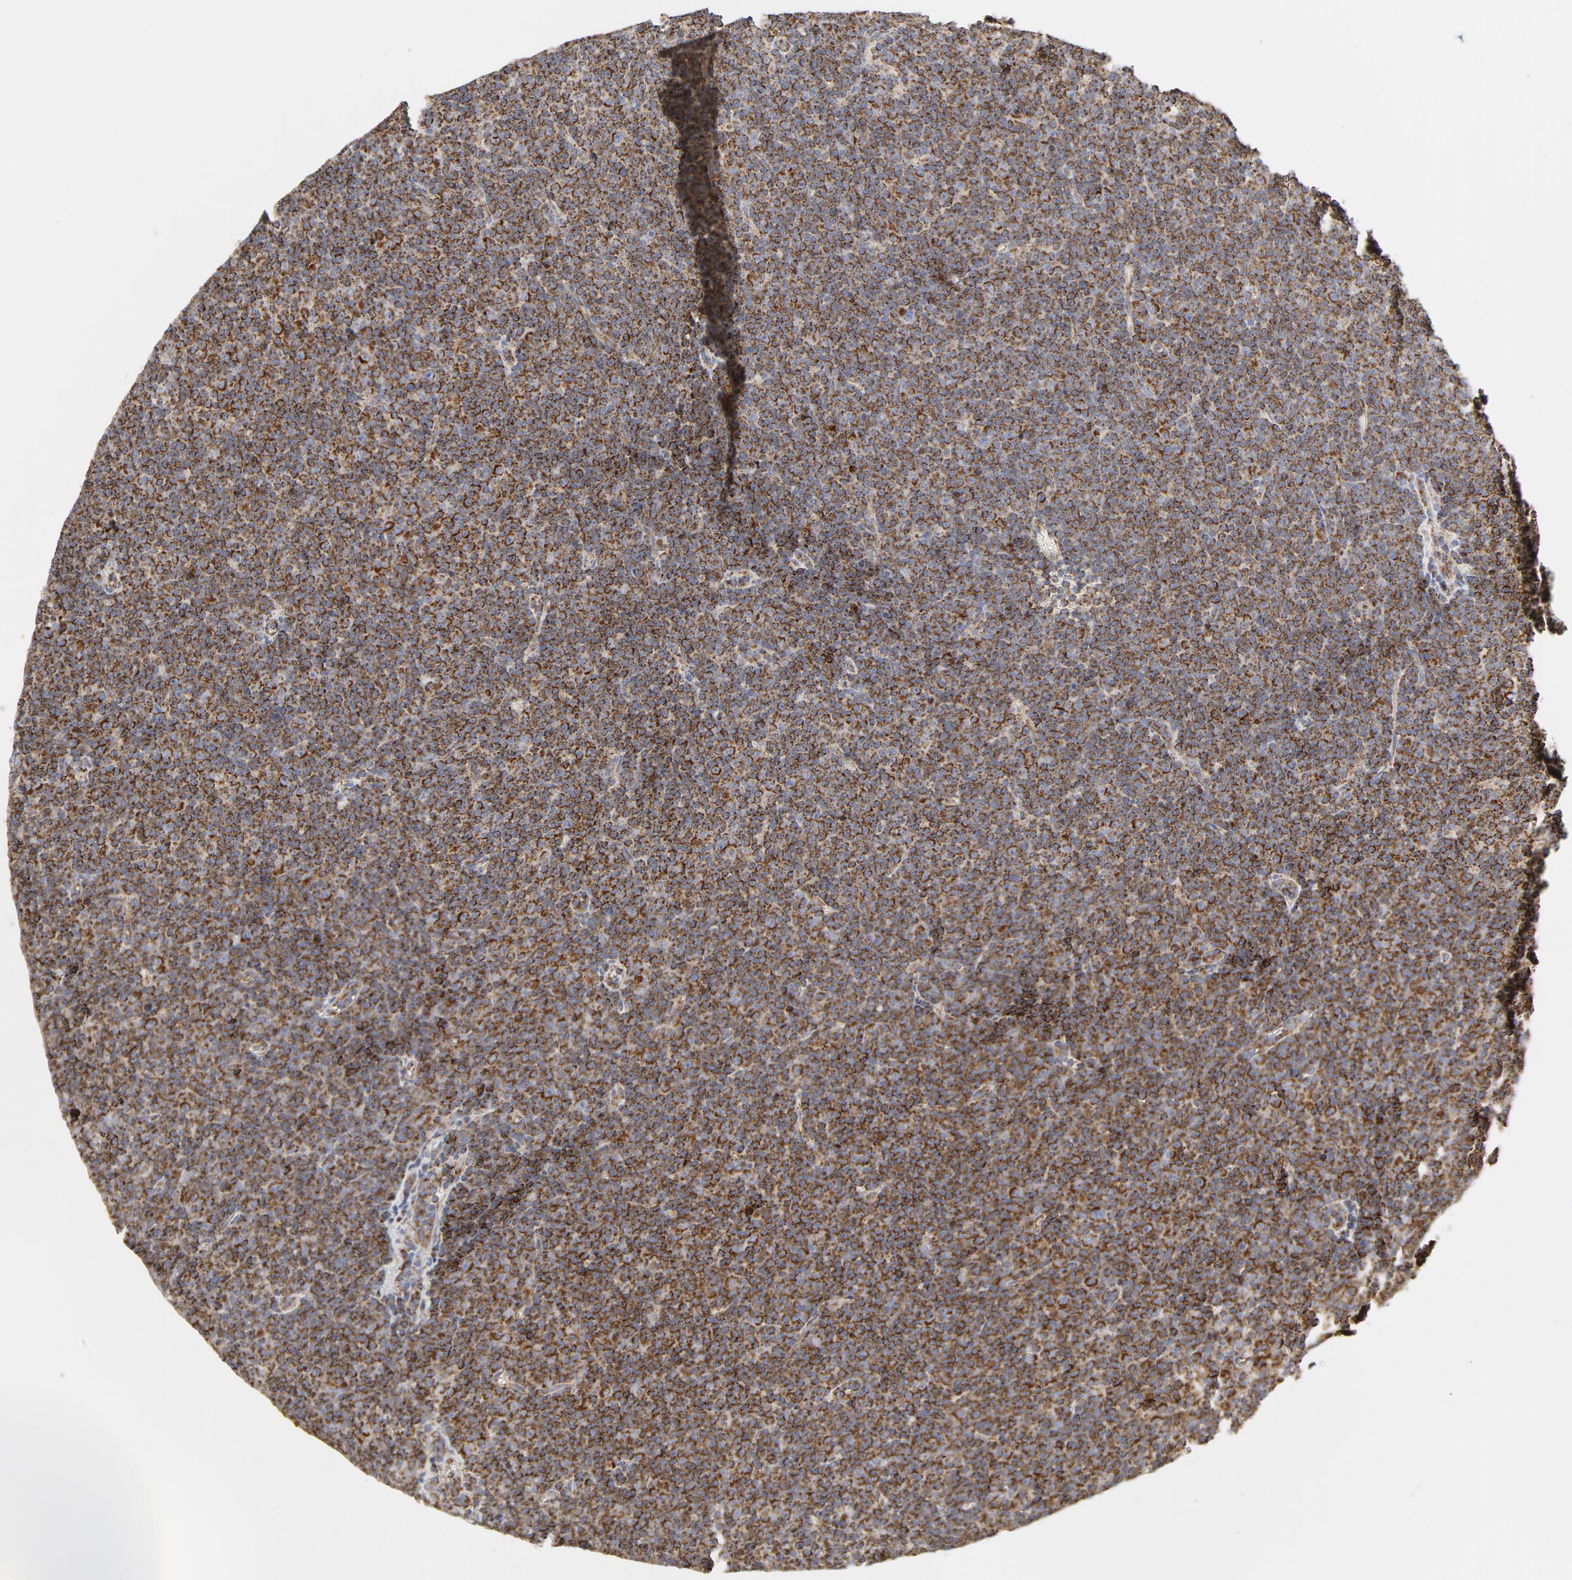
{"staining": {"intensity": "strong", "quantity": ">75%", "location": "cytoplasmic/membranous"}, "tissue": "lymphoma", "cell_type": "Tumor cells", "image_type": "cancer", "snomed": [{"axis": "morphology", "description": "Malignant lymphoma, non-Hodgkin's type, Low grade"}, {"axis": "topography", "description": "Lymph node"}], "caption": "Strong cytoplasmic/membranous staining for a protein is seen in about >75% of tumor cells of lymphoma using IHC.", "gene": "PCNX4", "patient": {"sex": "female", "age": 67}}